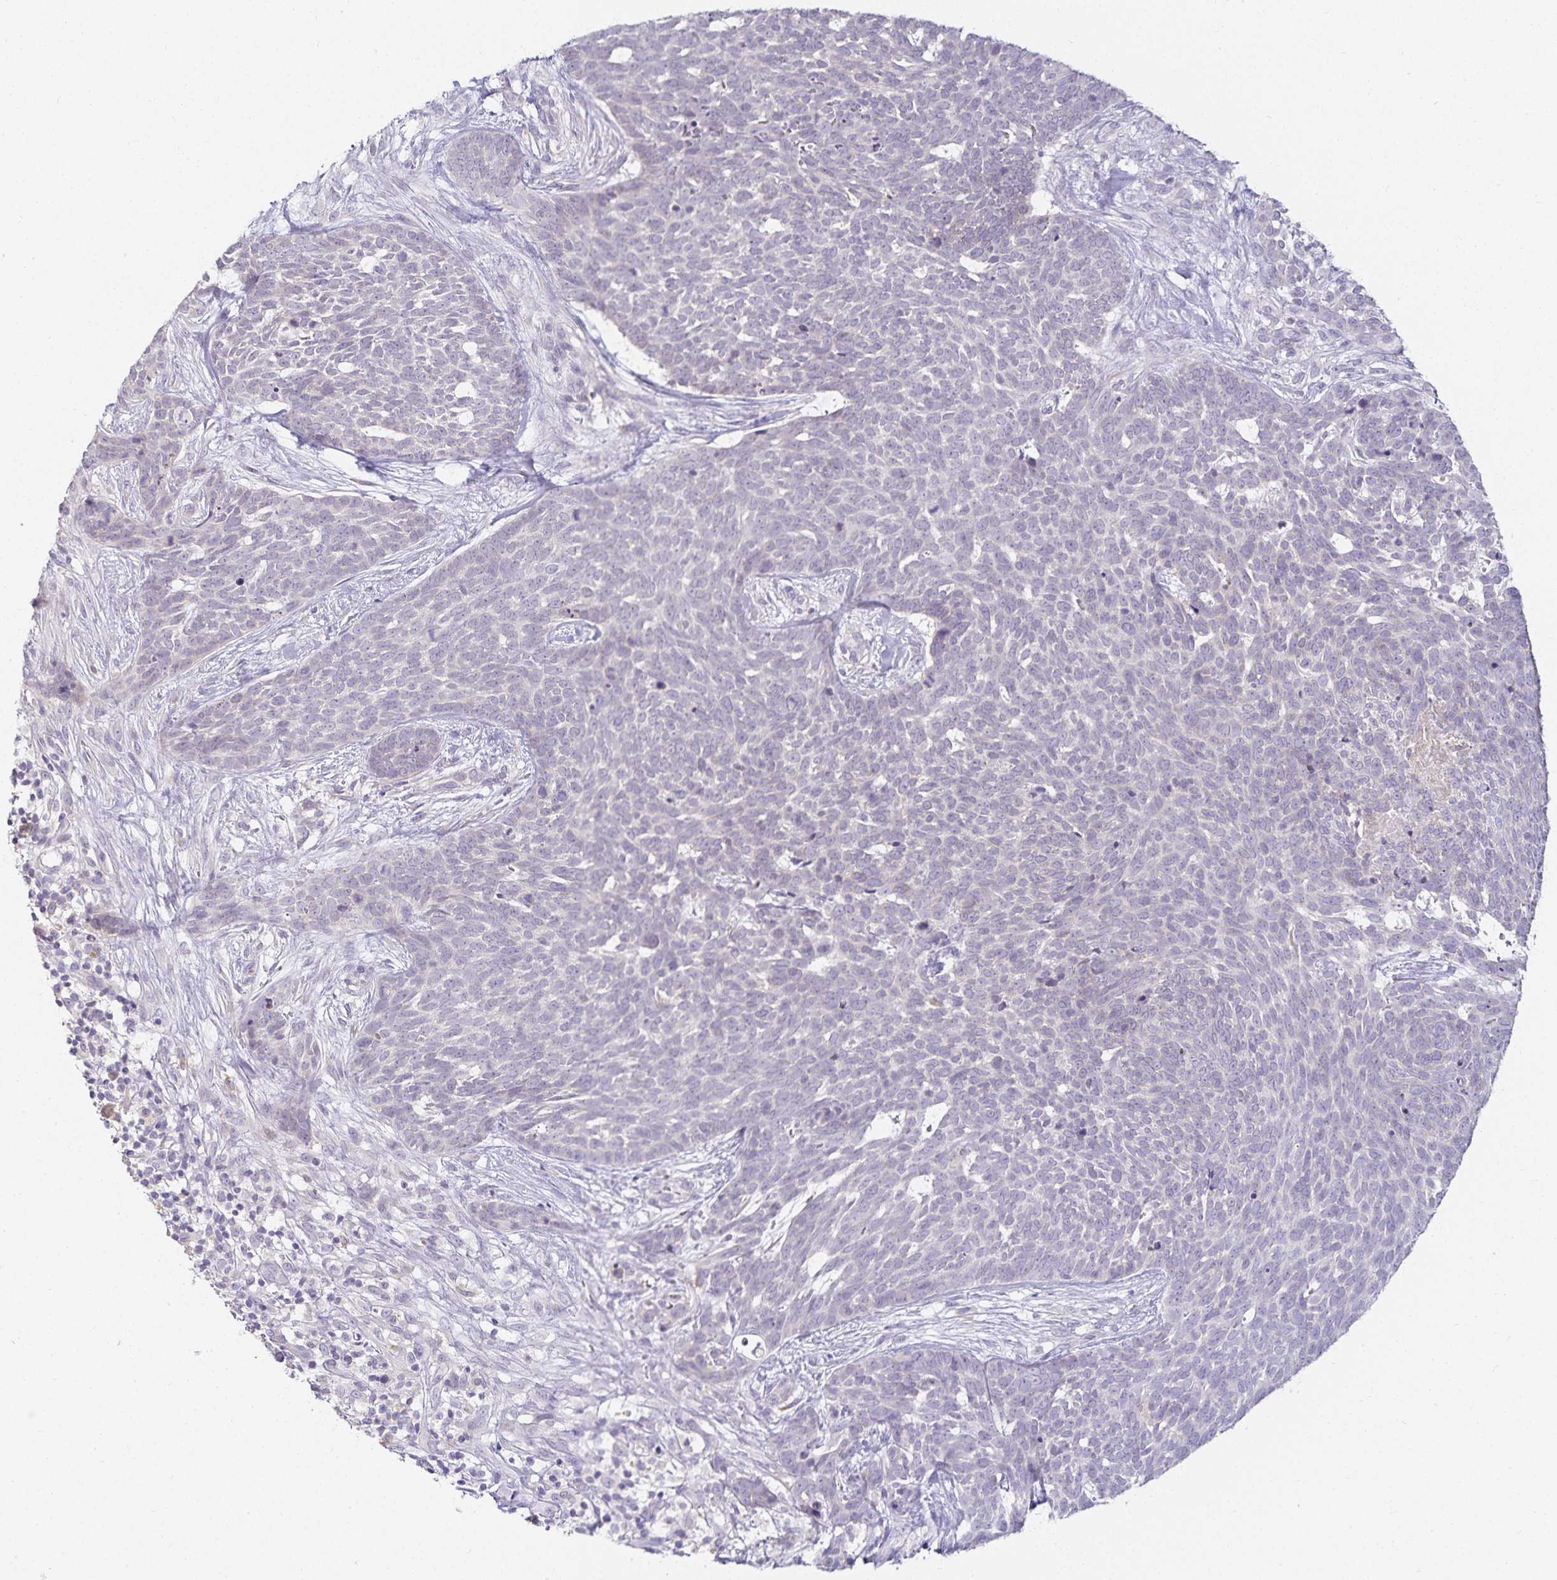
{"staining": {"intensity": "negative", "quantity": "none", "location": "none"}, "tissue": "skin cancer", "cell_type": "Tumor cells", "image_type": "cancer", "snomed": [{"axis": "morphology", "description": "Basal cell carcinoma"}, {"axis": "topography", "description": "Skin"}], "caption": "This is a photomicrograph of immunohistochemistry (IHC) staining of basal cell carcinoma (skin), which shows no positivity in tumor cells.", "gene": "GP2", "patient": {"sex": "female", "age": 78}}